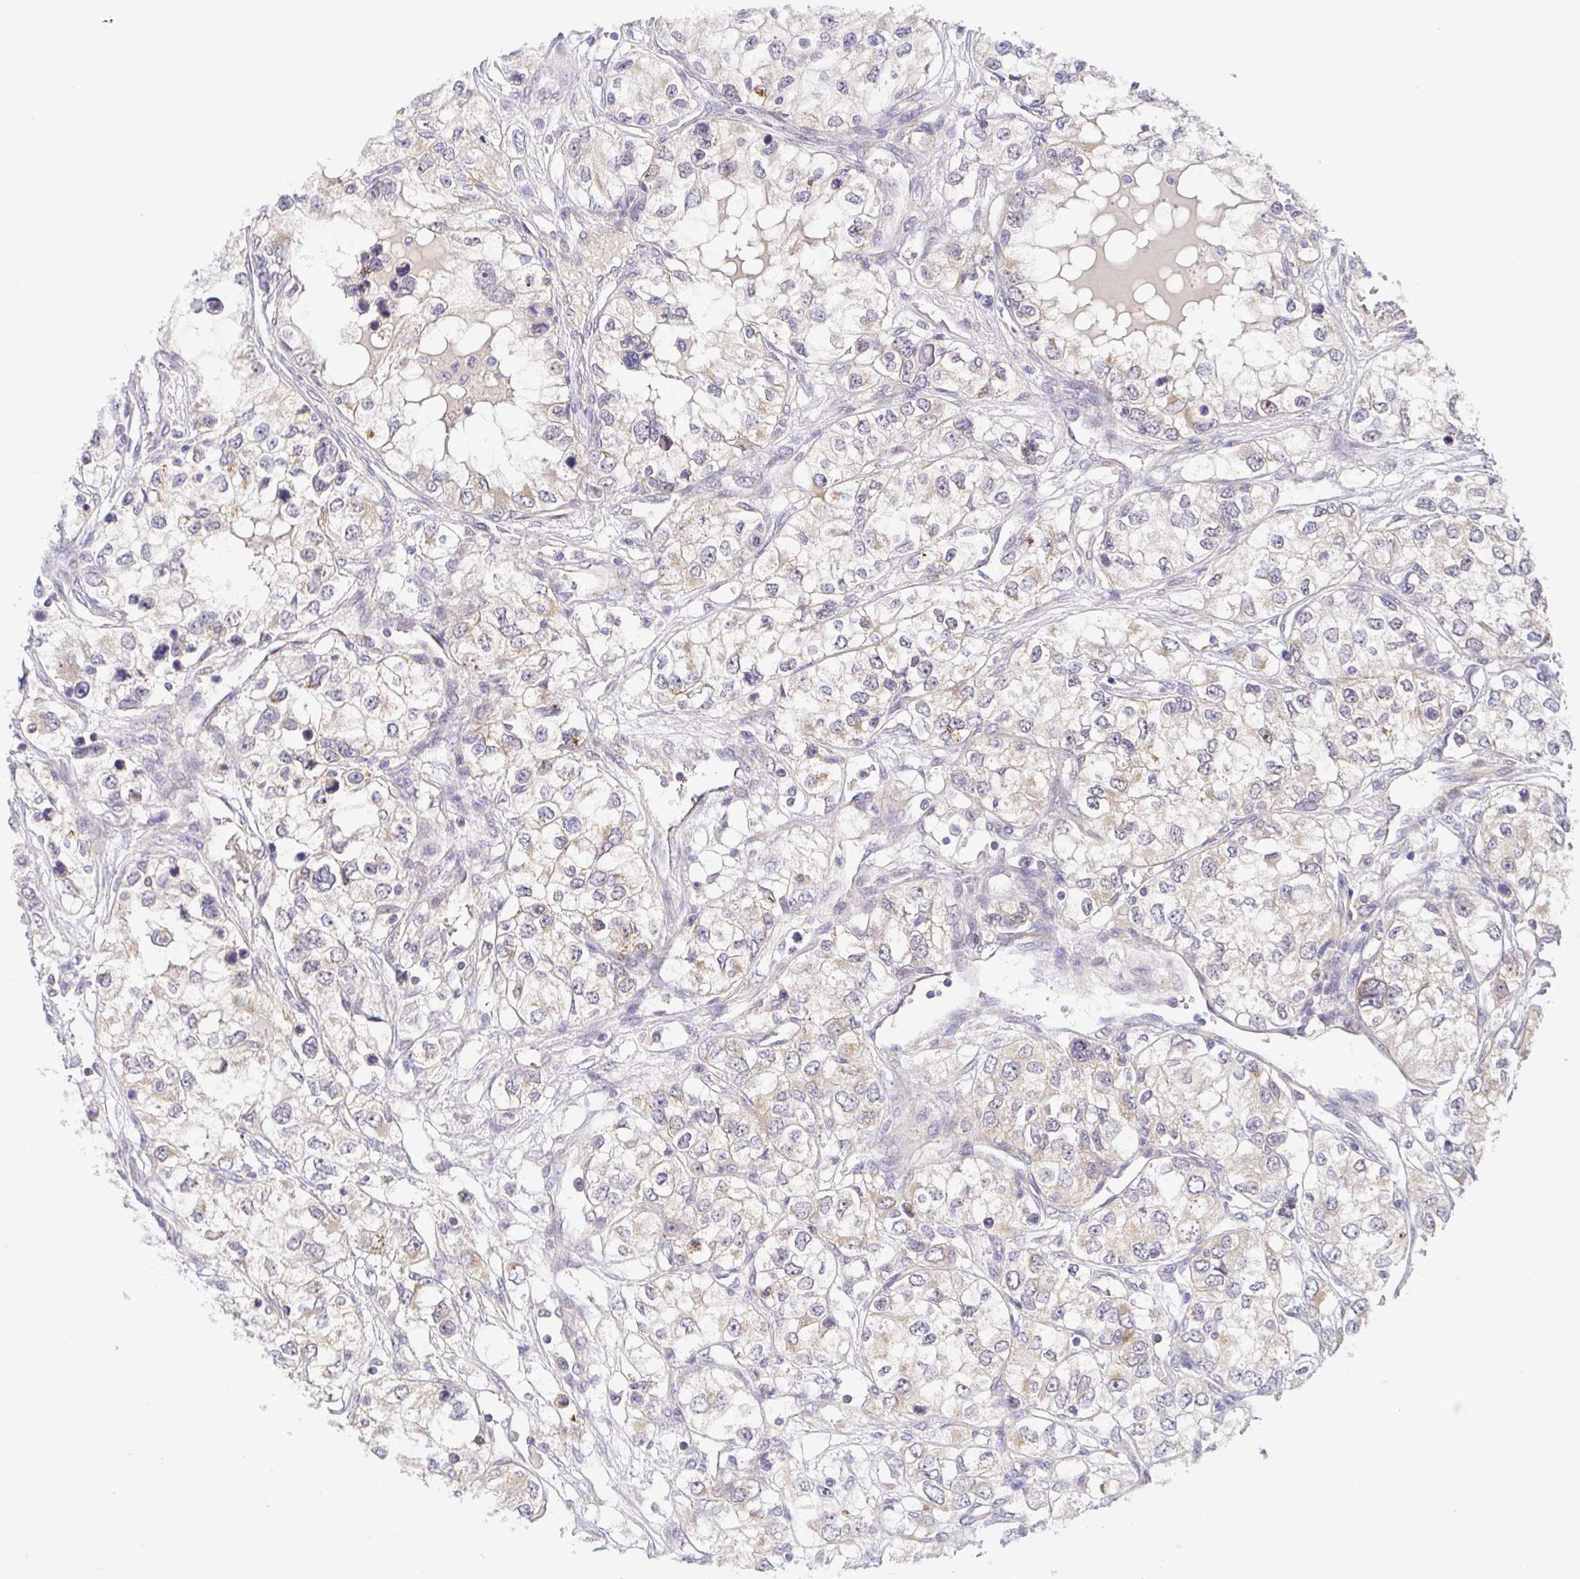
{"staining": {"intensity": "weak", "quantity": "<25%", "location": "cytoplasmic/membranous"}, "tissue": "renal cancer", "cell_type": "Tumor cells", "image_type": "cancer", "snomed": [{"axis": "morphology", "description": "Adenocarcinoma, NOS"}, {"axis": "topography", "description": "Kidney"}], "caption": "An image of human adenocarcinoma (renal) is negative for staining in tumor cells.", "gene": "BCL2L1", "patient": {"sex": "female", "age": 59}}